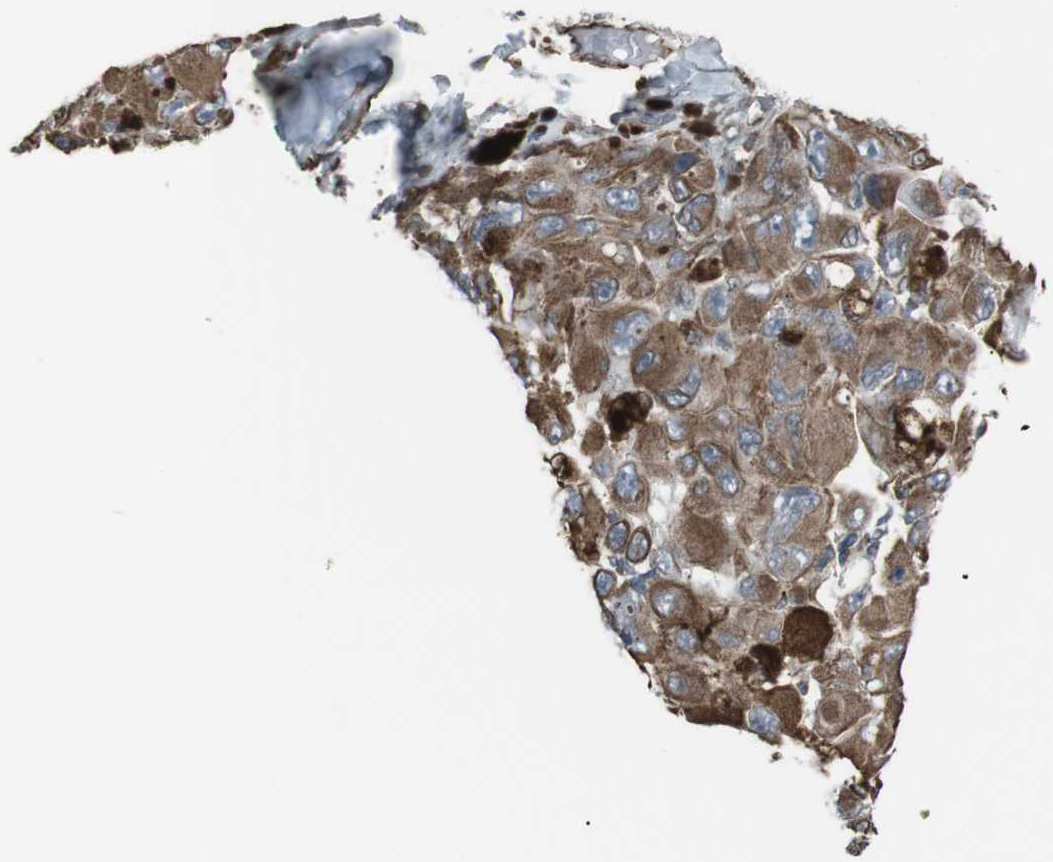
{"staining": {"intensity": "moderate", "quantity": ">75%", "location": "cytoplasmic/membranous"}, "tissue": "melanoma", "cell_type": "Tumor cells", "image_type": "cancer", "snomed": [{"axis": "morphology", "description": "Malignant melanoma, NOS"}, {"axis": "topography", "description": "Skin"}], "caption": "Protein staining by IHC displays moderate cytoplasmic/membranous staining in approximately >75% of tumor cells in malignant melanoma.", "gene": "TMEM141", "patient": {"sex": "female", "age": 73}}